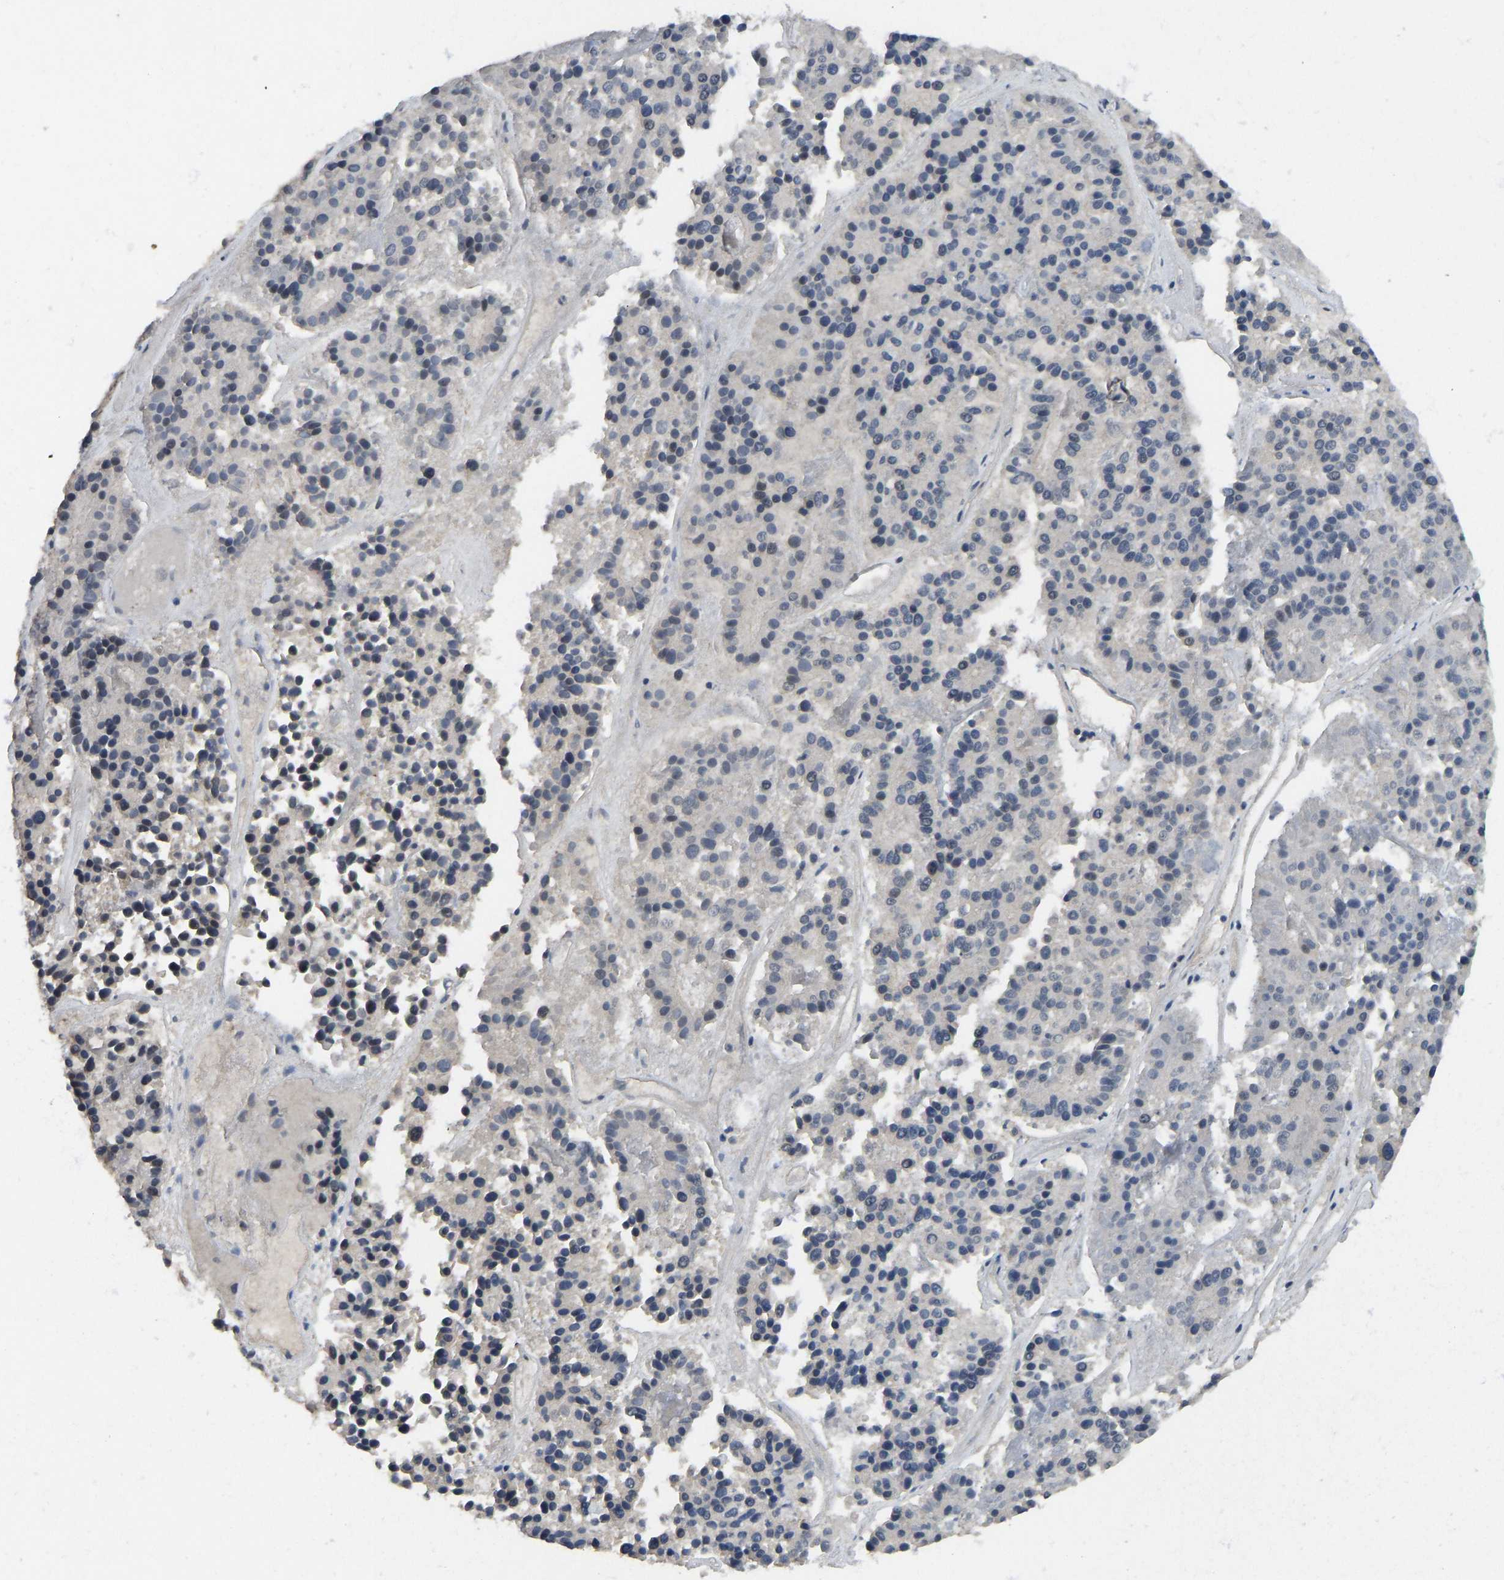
{"staining": {"intensity": "negative", "quantity": "none", "location": "none"}, "tissue": "pancreatic cancer", "cell_type": "Tumor cells", "image_type": "cancer", "snomed": [{"axis": "morphology", "description": "Adenocarcinoma, NOS"}, {"axis": "topography", "description": "Pancreas"}], "caption": "Human pancreatic adenocarcinoma stained for a protein using immunohistochemistry demonstrates no positivity in tumor cells.", "gene": "NDRG3", "patient": {"sex": "male", "age": 50}}